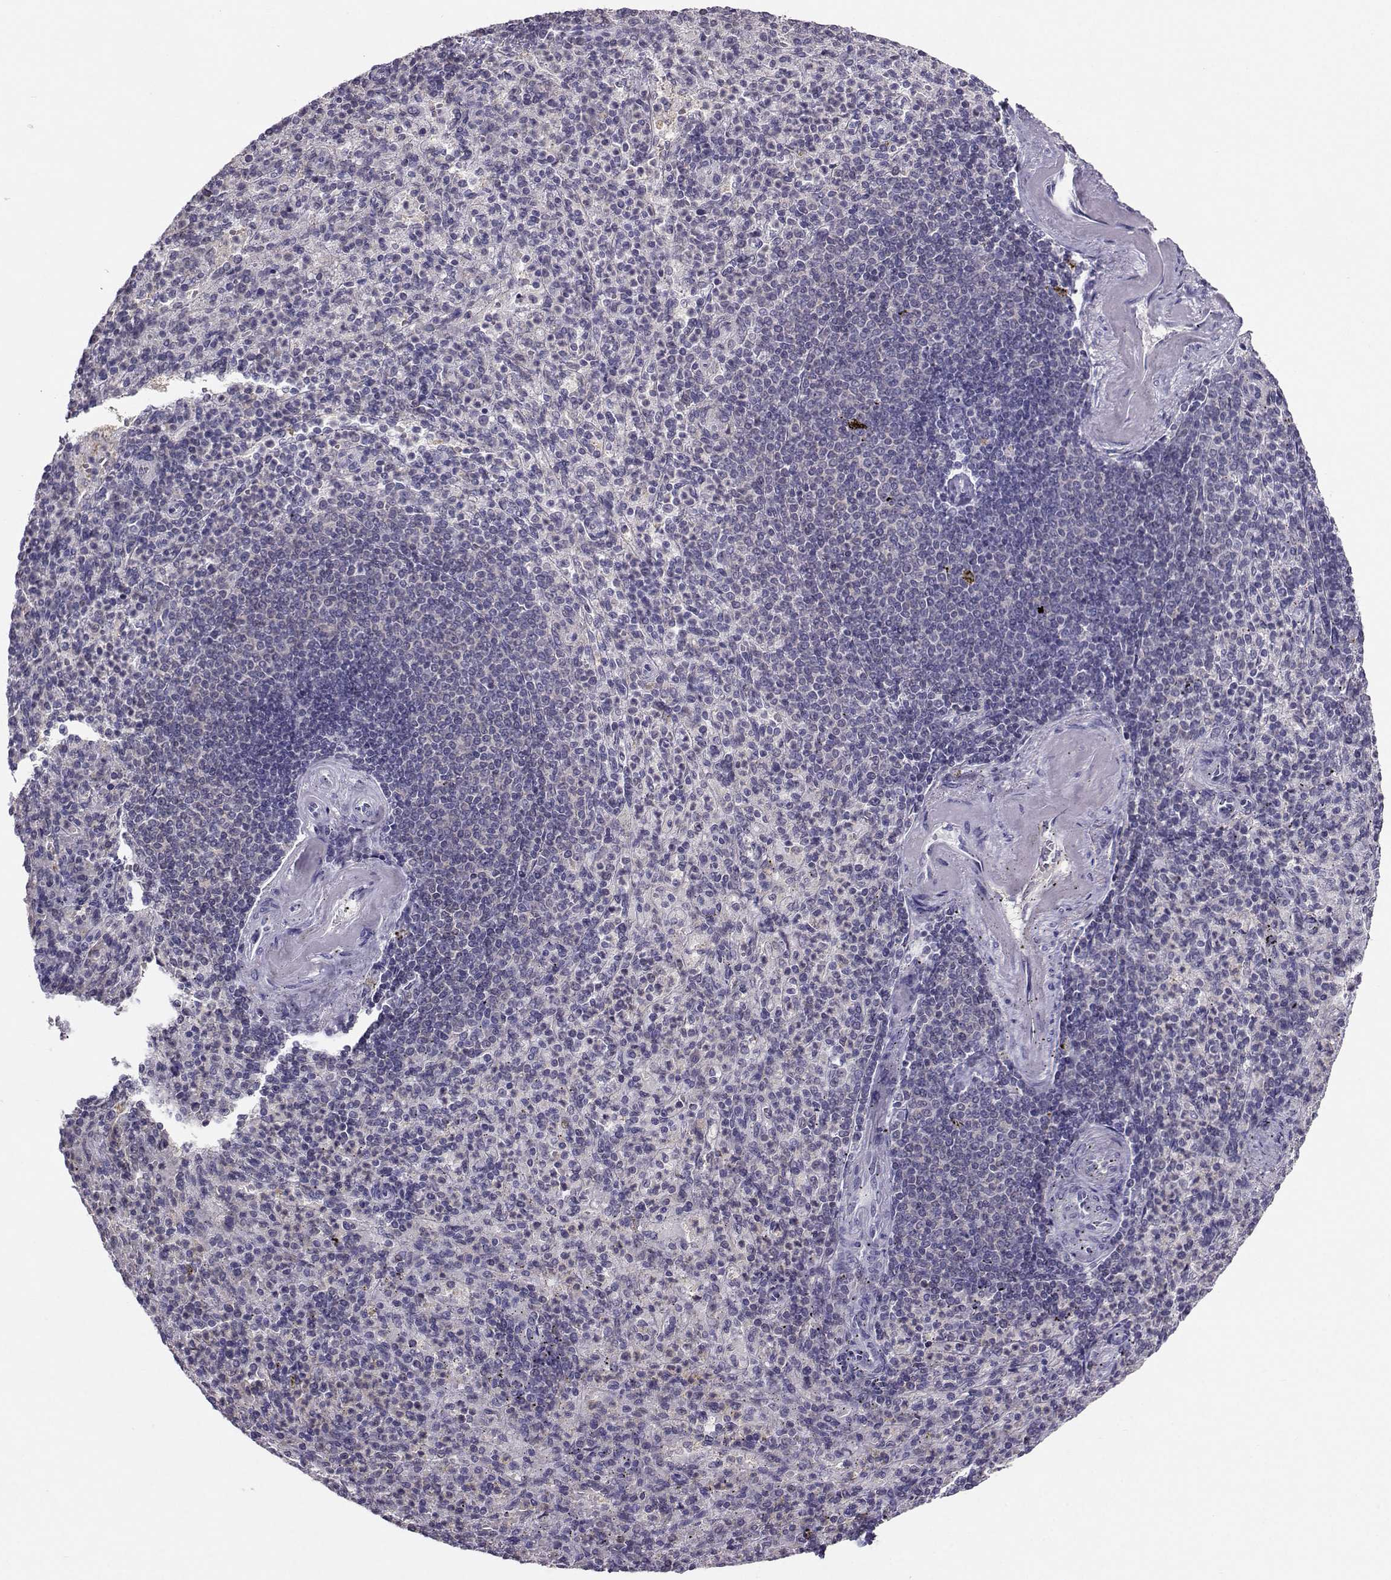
{"staining": {"intensity": "negative", "quantity": "none", "location": "none"}, "tissue": "spleen", "cell_type": "Cells in red pulp", "image_type": "normal", "snomed": [{"axis": "morphology", "description": "Normal tissue, NOS"}, {"axis": "topography", "description": "Spleen"}], "caption": "Immunohistochemistry (IHC) micrograph of normal spleen: spleen stained with DAB demonstrates no significant protein positivity in cells in red pulp. (Immunohistochemistry (IHC), brightfield microscopy, high magnification).", "gene": "PGK1", "patient": {"sex": "female", "age": 74}}